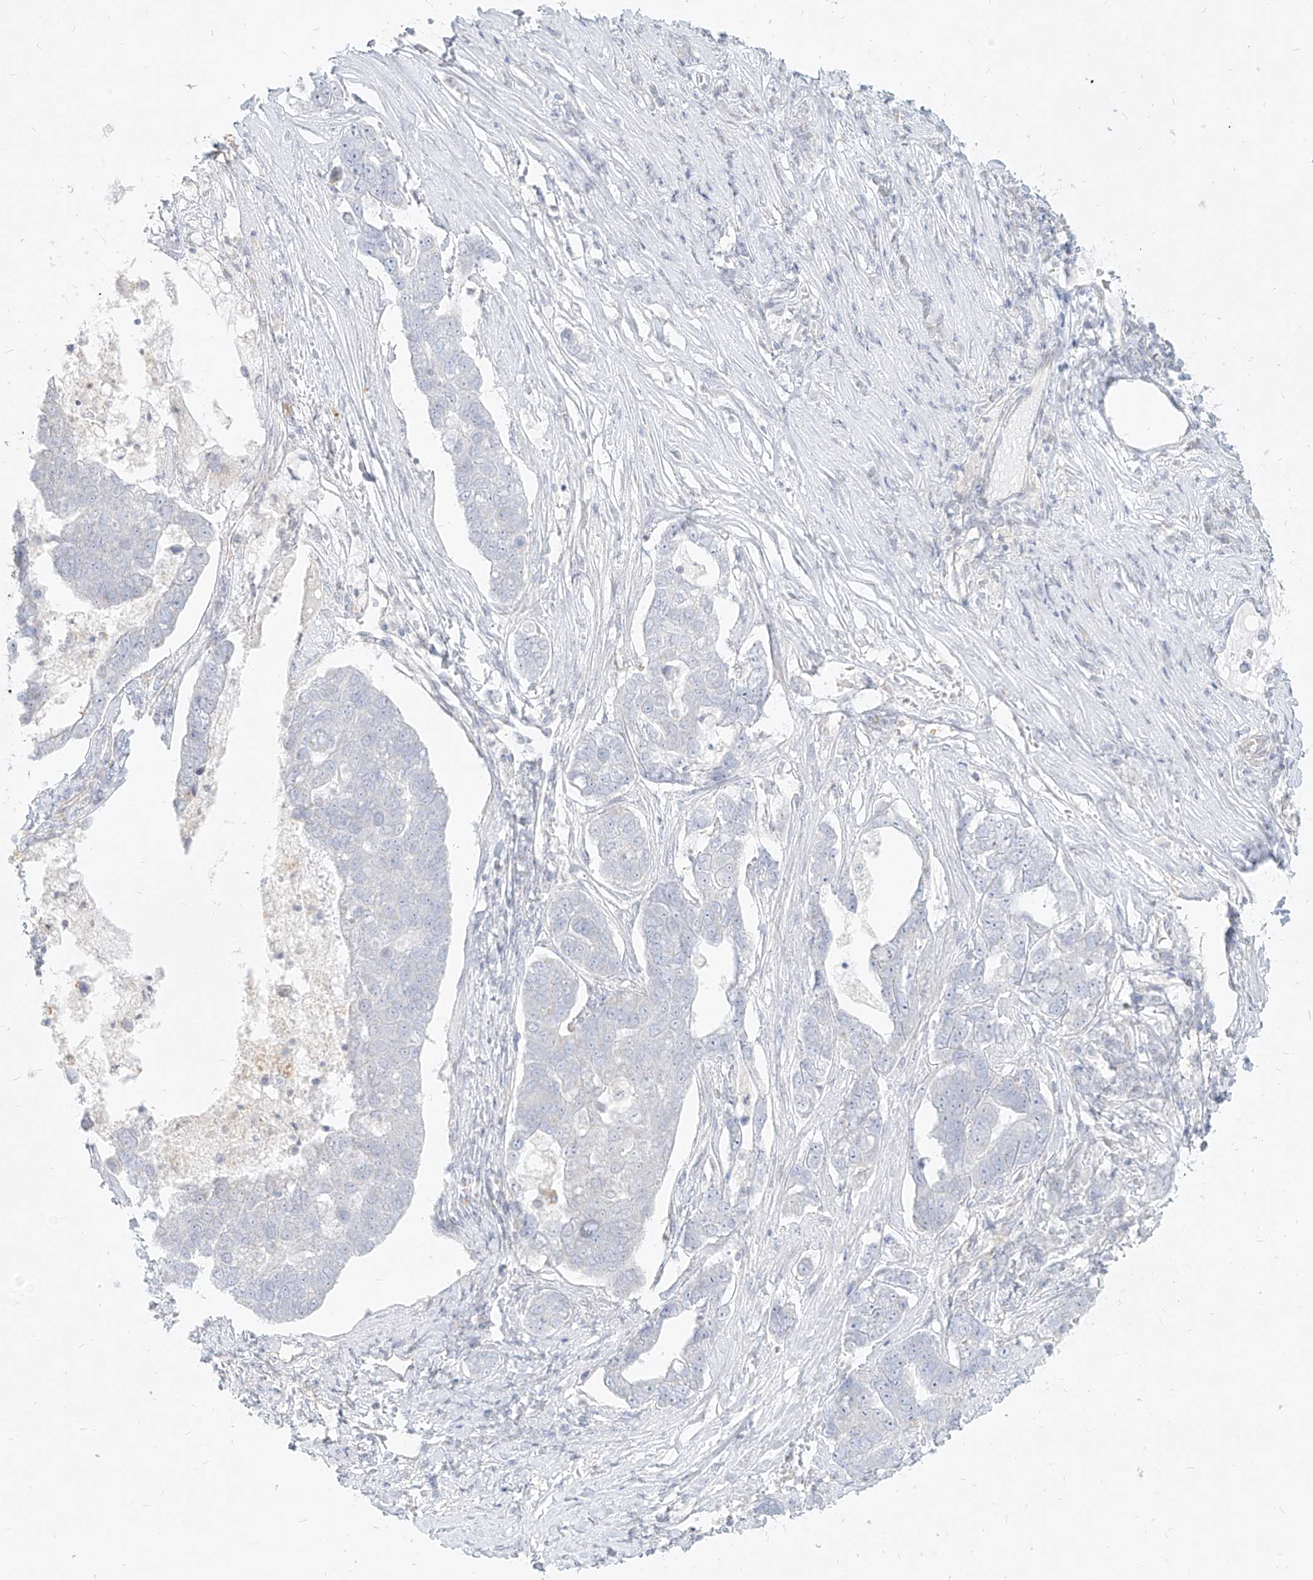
{"staining": {"intensity": "negative", "quantity": "none", "location": "none"}, "tissue": "pancreatic cancer", "cell_type": "Tumor cells", "image_type": "cancer", "snomed": [{"axis": "morphology", "description": "Adenocarcinoma, NOS"}, {"axis": "topography", "description": "Pancreas"}], "caption": "Immunohistochemistry (IHC) histopathology image of neoplastic tissue: pancreatic adenocarcinoma stained with DAB demonstrates no significant protein staining in tumor cells.", "gene": "ITPKB", "patient": {"sex": "female", "age": 61}}